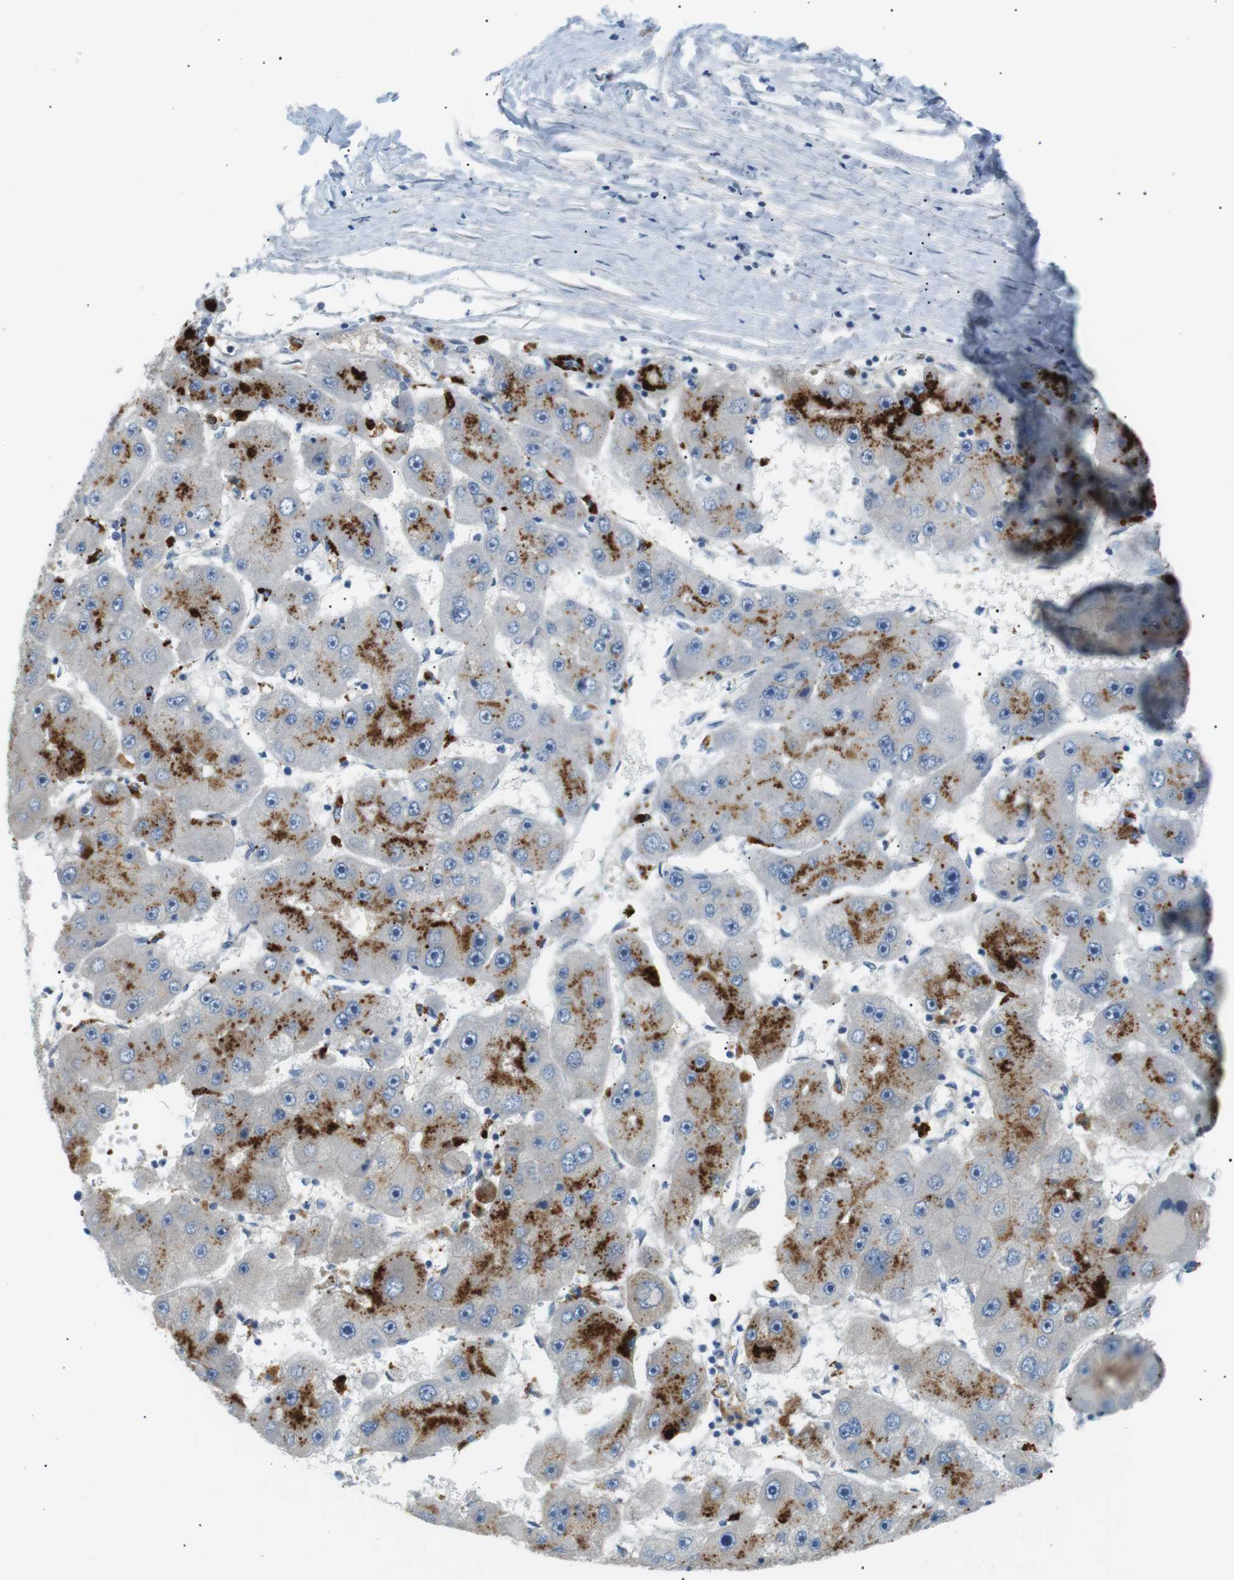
{"staining": {"intensity": "moderate", "quantity": ">75%", "location": "cytoplasmic/membranous"}, "tissue": "liver cancer", "cell_type": "Tumor cells", "image_type": "cancer", "snomed": [{"axis": "morphology", "description": "Carcinoma, Hepatocellular, NOS"}, {"axis": "topography", "description": "Liver"}], "caption": "Immunohistochemistry (IHC) (DAB) staining of liver cancer demonstrates moderate cytoplasmic/membranous protein positivity in approximately >75% of tumor cells.", "gene": "B4GALNT2", "patient": {"sex": "female", "age": 61}}